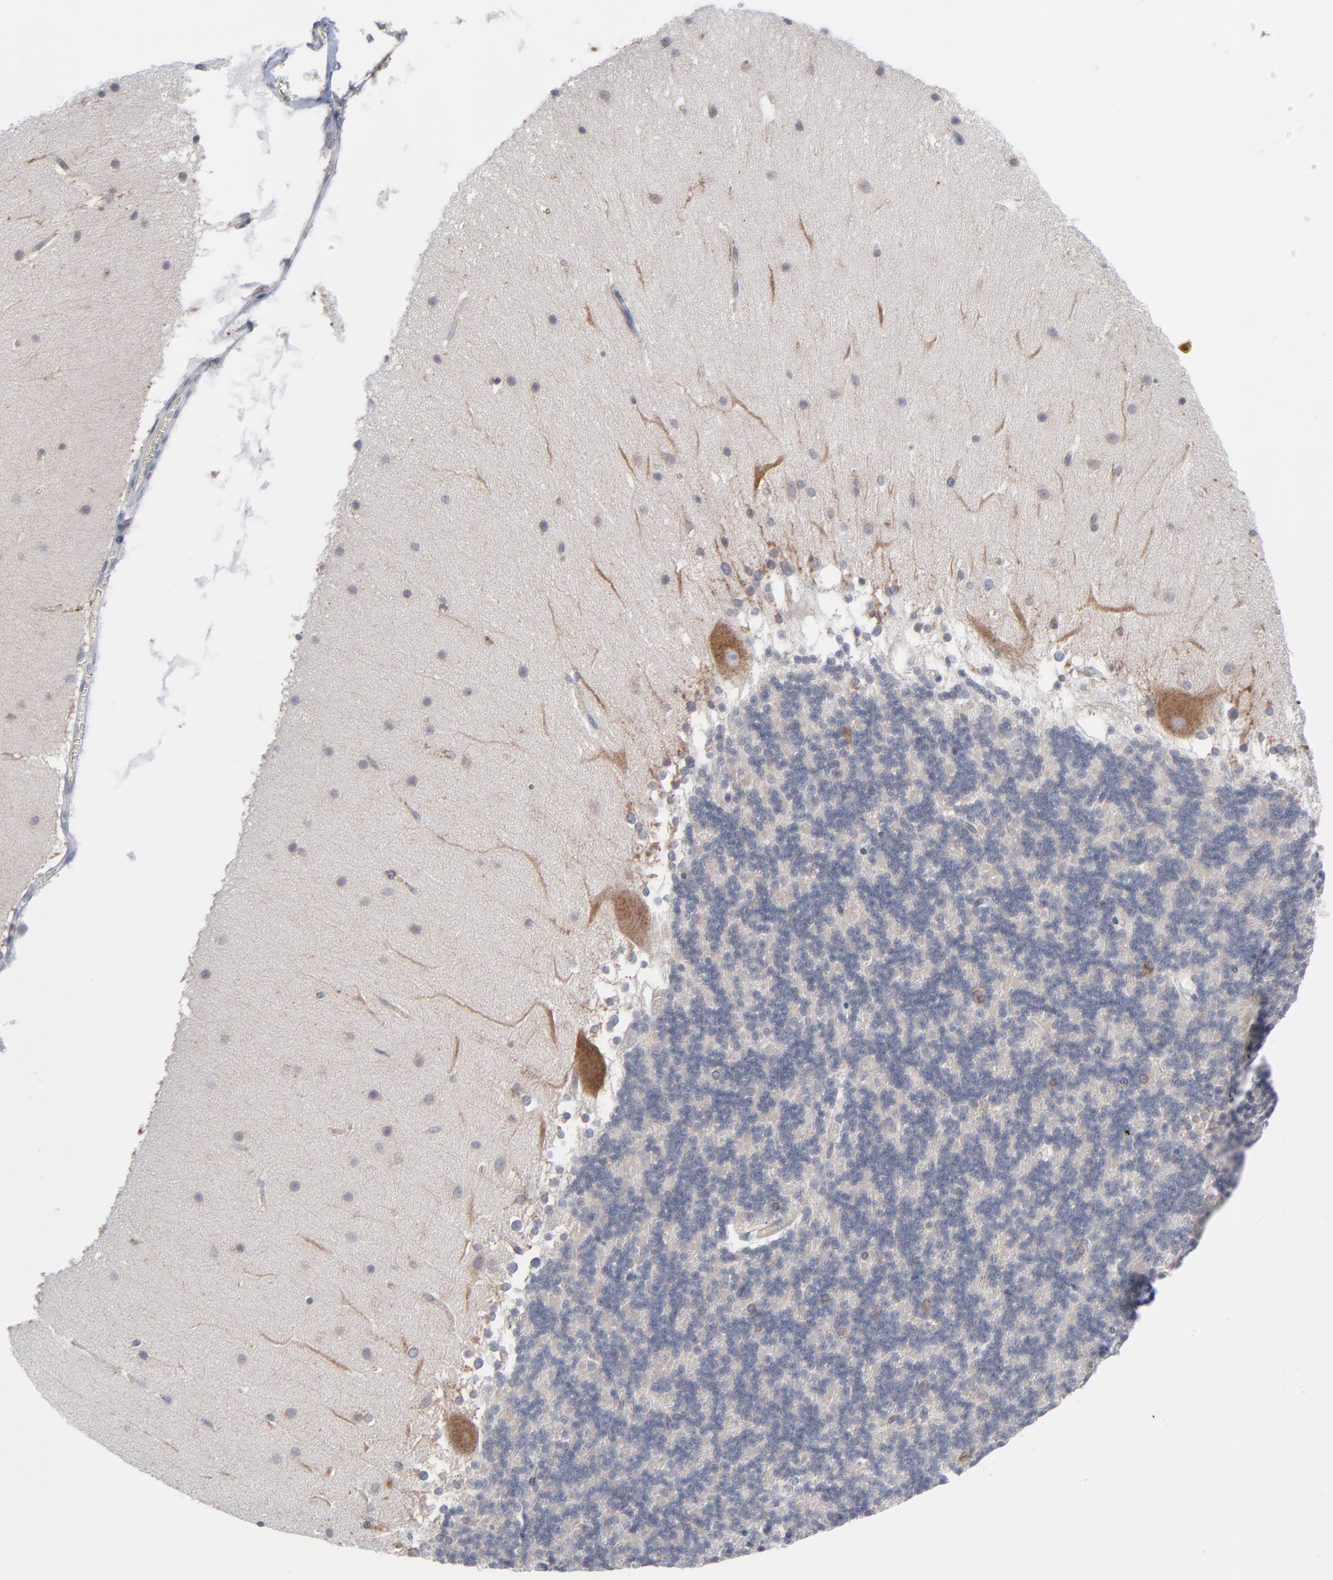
{"staining": {"intensity": "weak", "quantity": "<25%", "location": "cytoplasmic/membranous"}, "tissue": "cerebellum", "cell_type": "Cells in granular layer", "image_type": "normal", "snomed": [{"axis": "morphology", "description": "Normal tissue, NOS"}, {"axis": "topography", "description": "Cerebellum"}], "caption": "This is a histopathology image of immunohistochemistry staining of unremarkable cerebellum, which shows no staining in cells in granular layer.", "gene": "KDSR", "patient": {"sex": "female", "age": 19}}